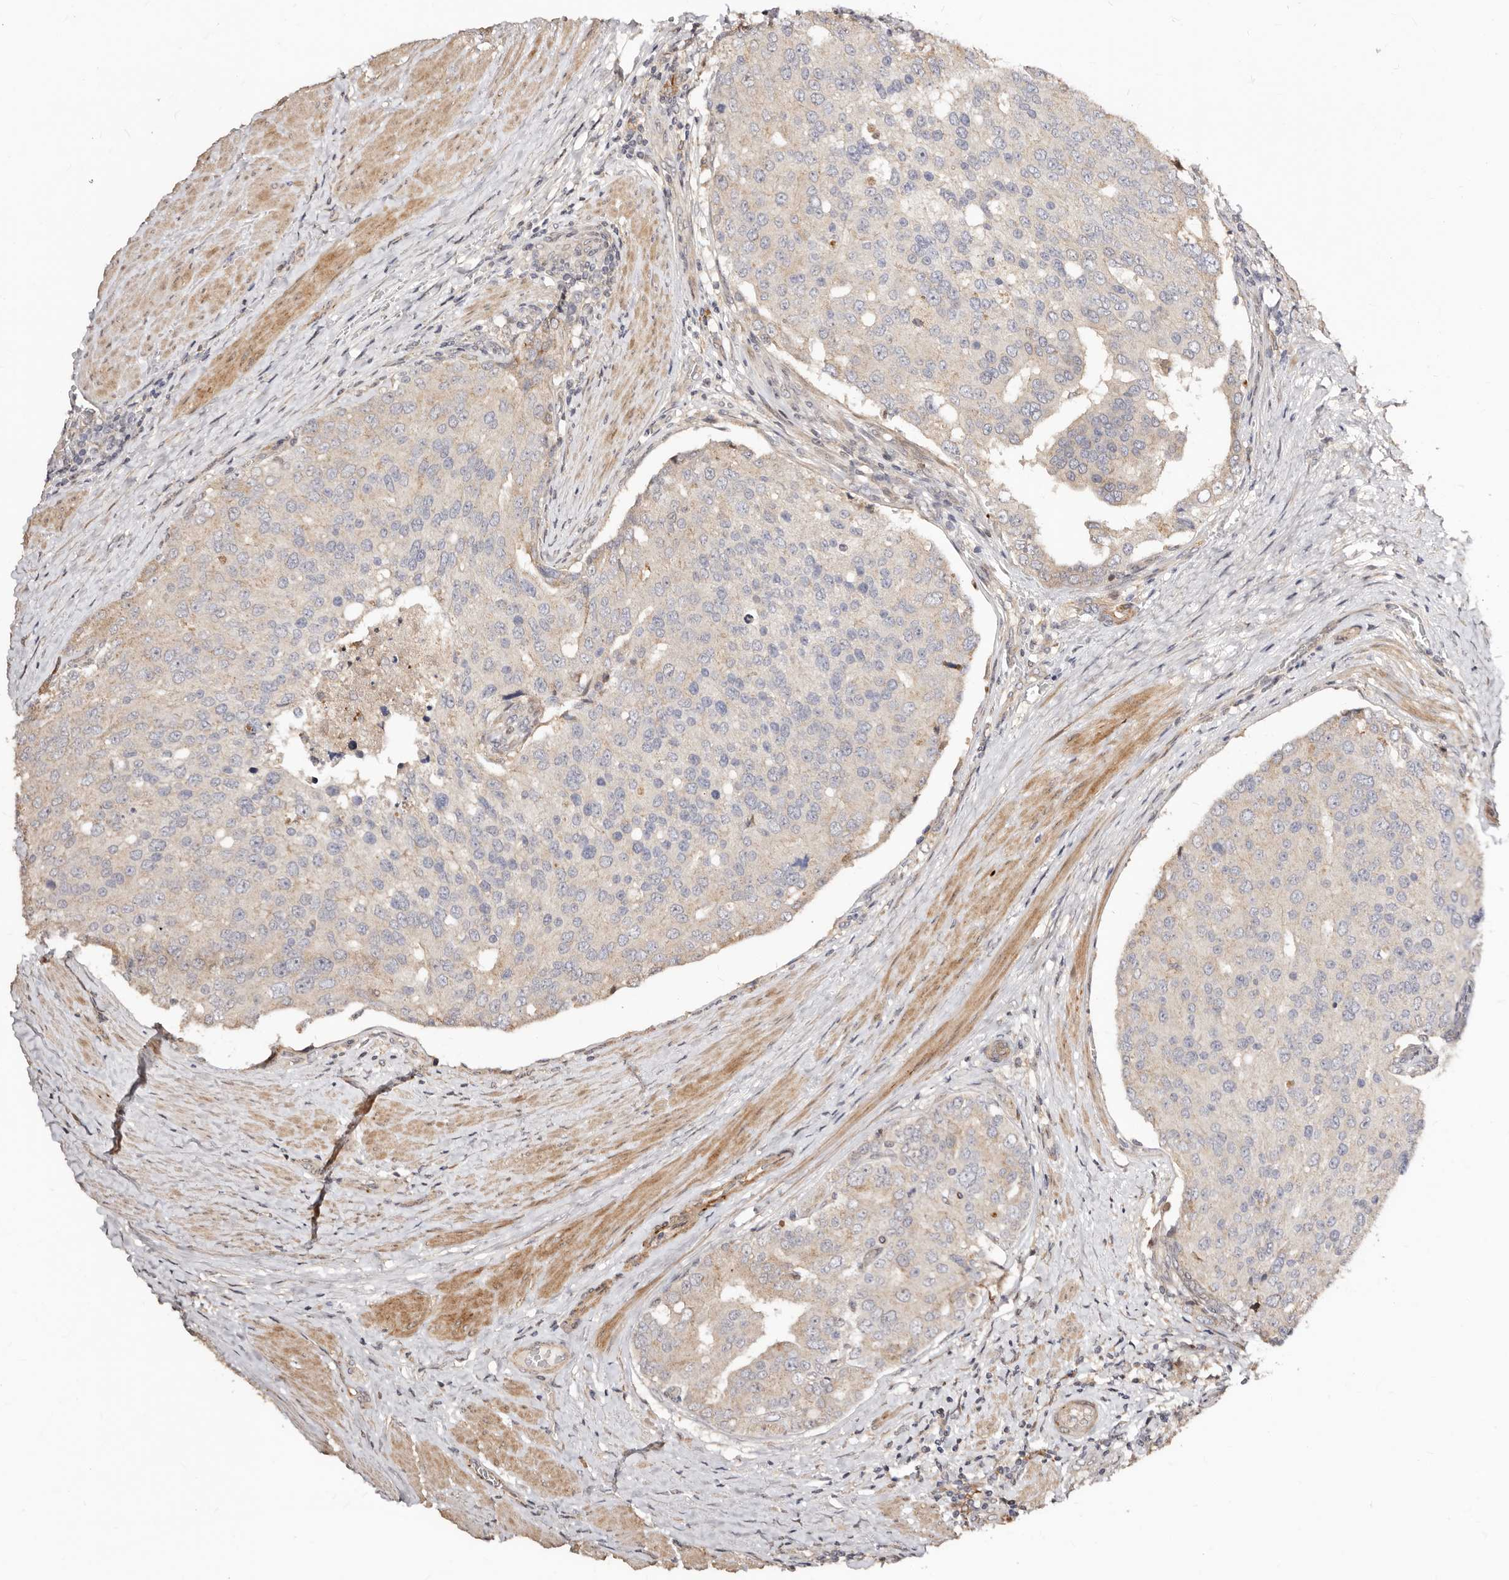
{"staining": {"intensity": "weak", "quantity": "<25%", "location": "cytoplasmic/membranous"}, "tissue": "prostate cancer", "cell_type": "Tumor cells", "image_type": "cancer", "snomed": [{"axis": "morphology", "description": "Adenocarcinoma, High grade"}, {"axis": "topography", "description": "Prostate"}], "caption": "An immunohistochemistry photomicrograph of adenocarcinoma (high-grade) (prostate) is shown. There is no staining in tumor cells of adenocarcinoma (high-grade) (prostate).", "gene": "APOL6", "patient": {"sex": "male", "age": 50}}